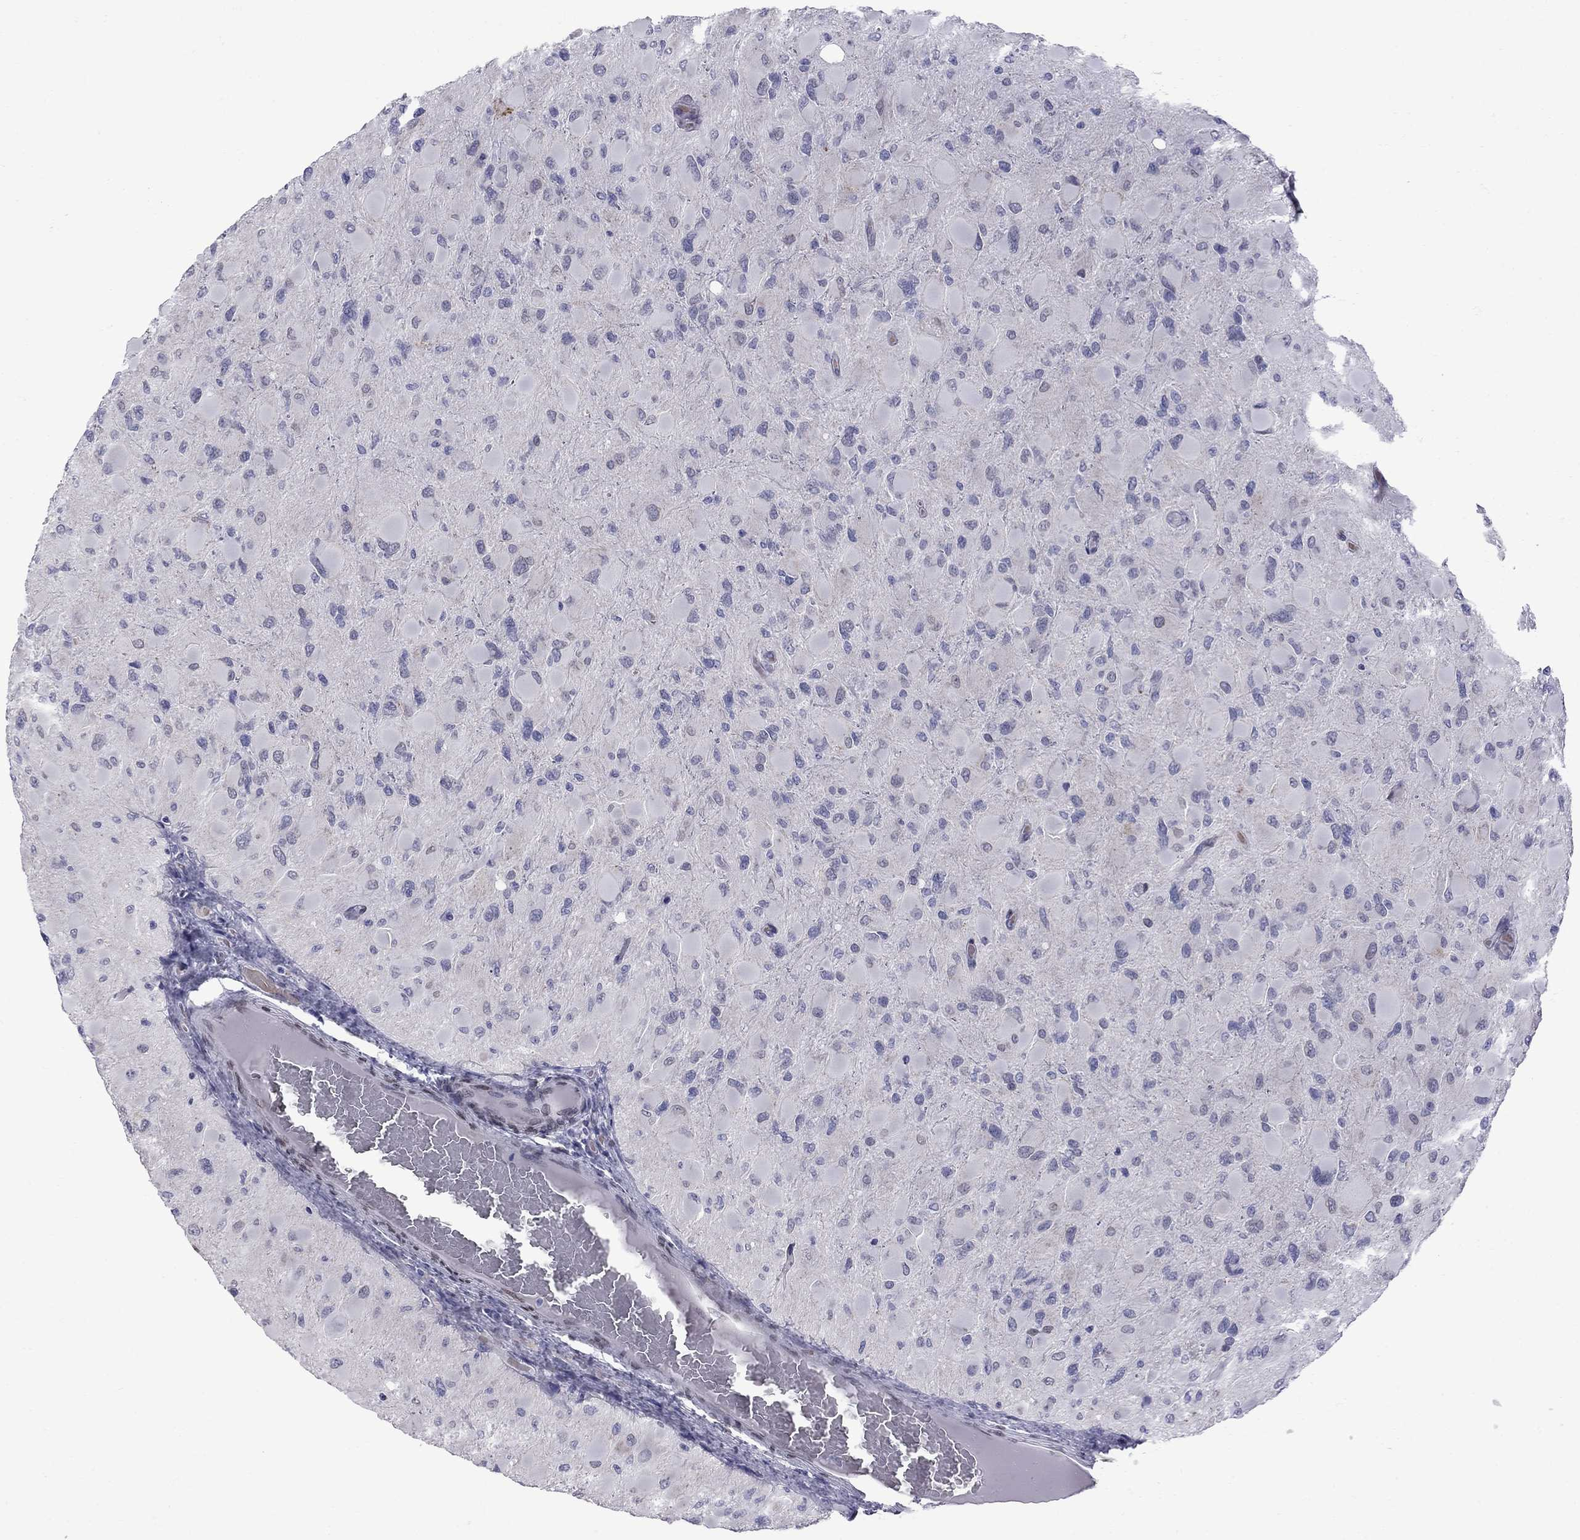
{"staining": {"intensity": "negative", "quantity": "none", "location": "none"}, "tissue": "glioma", "cell_type": "Tumor cells", "image_type": "cancer", "snomed": [{"axis": "morphology", "description": "Glioma, malignant, High grade"}, {"axis": "topography", "description": "Cerebral cortex"}], "caption": "Malignant high-grade glioma was stained to show a protein in brown. There is no significant staining in tumor cells. (DAB (3,3'-diaminobenzidine) IHC visualized using brightfield microscopy, high magnification).", "gene": "CLTCL1", "patient": {"sex": "female", "age": 36}}